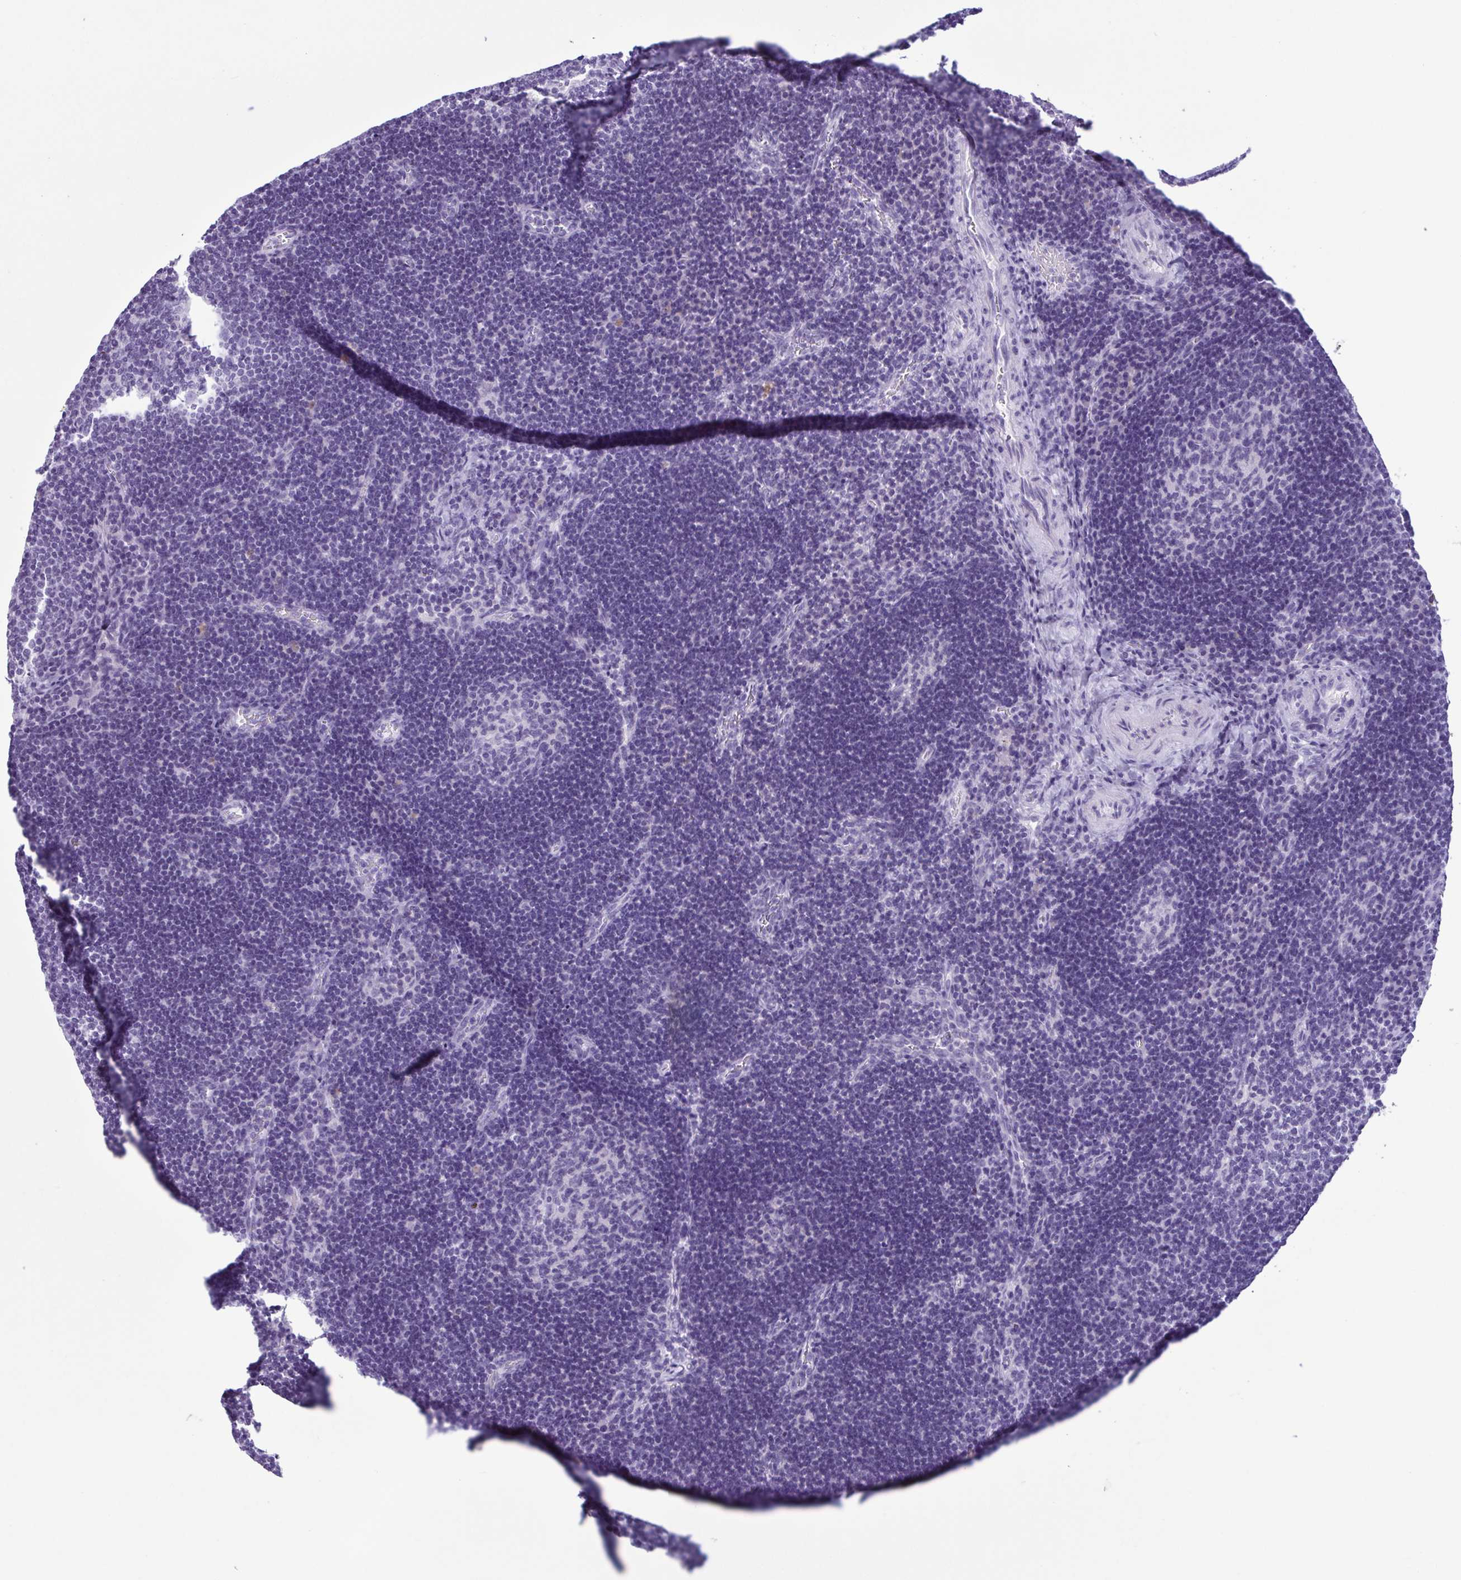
{"staining": {"intensity": "negative", "quantity": "none", "location": "none"}, "tissue": "lymph node", "cell_type": "Germinal center cells", "image_type": "normal", "snomed": [{"axis": "morphology", "description": "Normal tissue, NOS"}, {"axis": "topography", "description": "Lymph node"}], "caption": "A photomicrograph of lymph node stained for a protein reveals no brown staining in germinal center cells.", "gene": "LTF", "patient": {"sex": "male", "age": 67}}